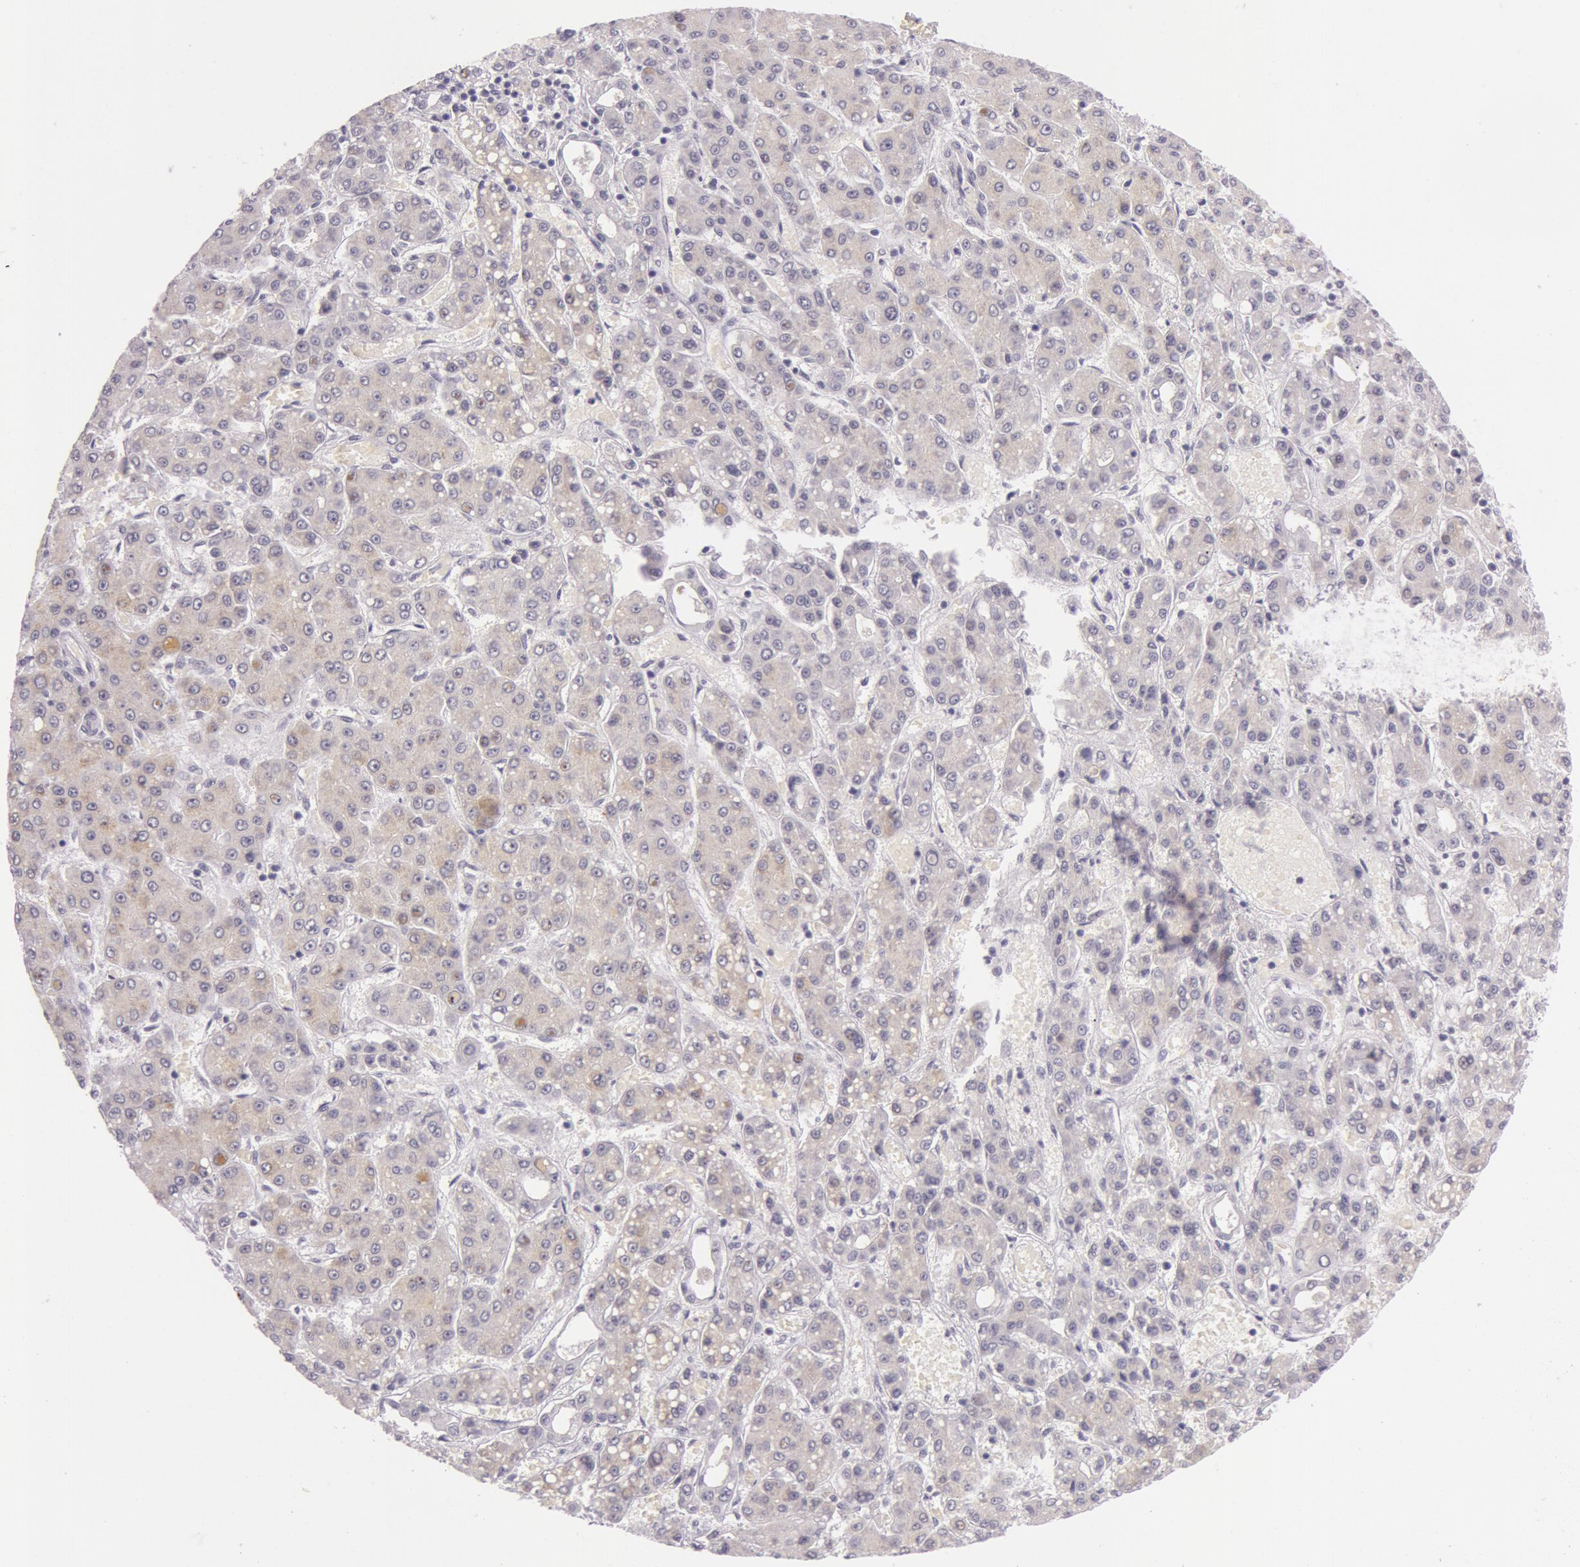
{"staining": {"intensity": "negative", "quantity": "none", "location": "none"}, "tissue": "liver cancer", "cell_type": "Tumor cells", "image_type": "cancer", "snomed": [{"axis": "morphology", "description": "Carcinoma, Hepatocellular, NOS"}, {"axis": "topography", "description": "Liver"}], "caption": "The histopathology image shows no significant staining in tumor cells of liver hepatocellular carcinoma.", "gene": "RBMY1F", "patient": {"sex": "male", "age": 69}}